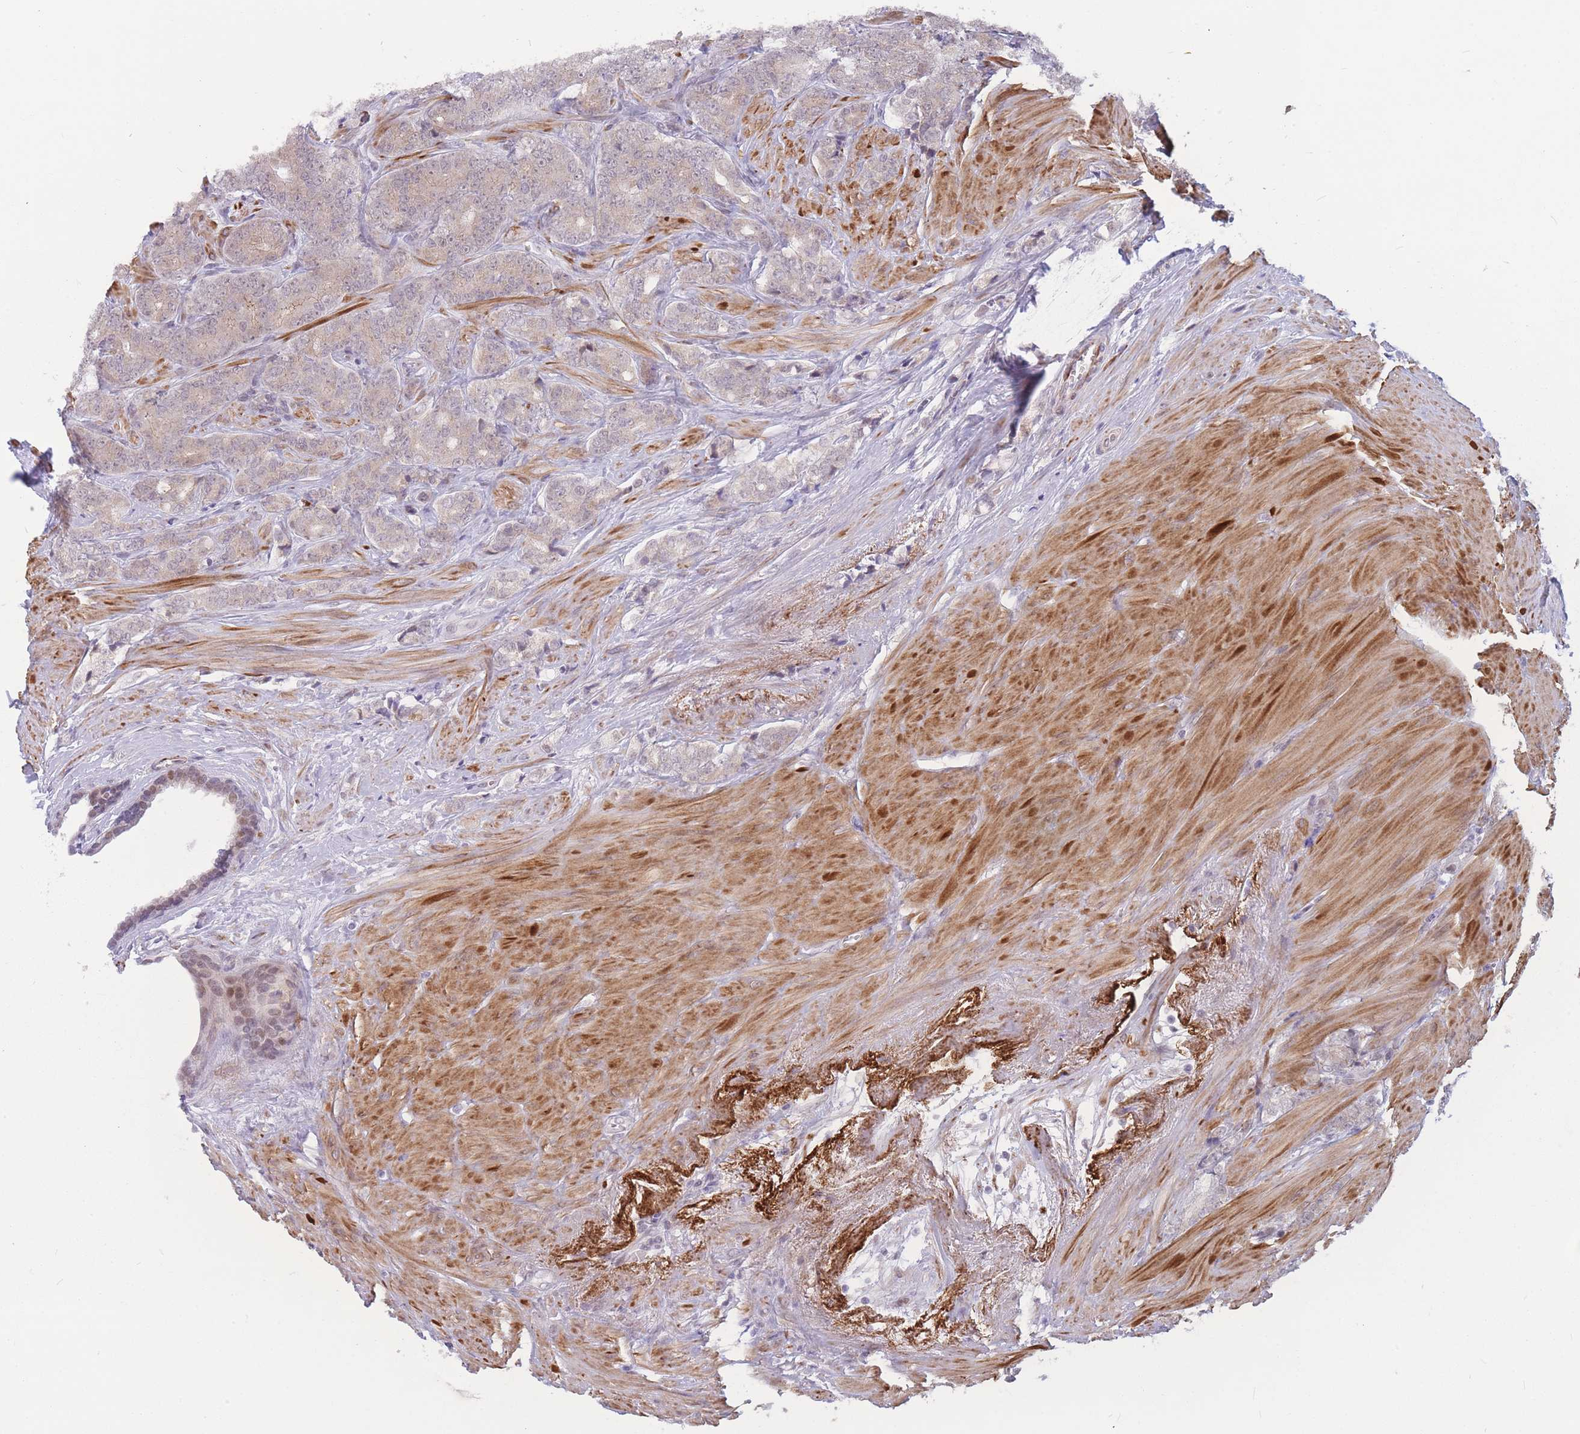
{"staining": {"intensity": "weak", "quantity": "25%-75%", "location": "cytoplasmic/membranous"}, "tissue": "prostate cancer", "cell_type": "Tumor cells", "image_type": "cancer", "snomed": [{"axis": "morphology", "description": "Adenocarcinoma, High grade"}, {"axis": "topography", "description": "Prostate"}], "caption": "Immunohistochemistry staining of prostate adenocarcinoma (high-grade), which reveals low levels of weak cytoplasmic/membranous positivity in about 25%-75% of tumor cells indicating weak cytoplasmic/membranous protein expression. The staining was performed using DAB (3,3'-diaminobenzidine) (brown) for protein detection and nuclei were counterstained in hematoxylin (blue).", "gene": "ADD2", "patient": {"sex": "male", "age": 62}}